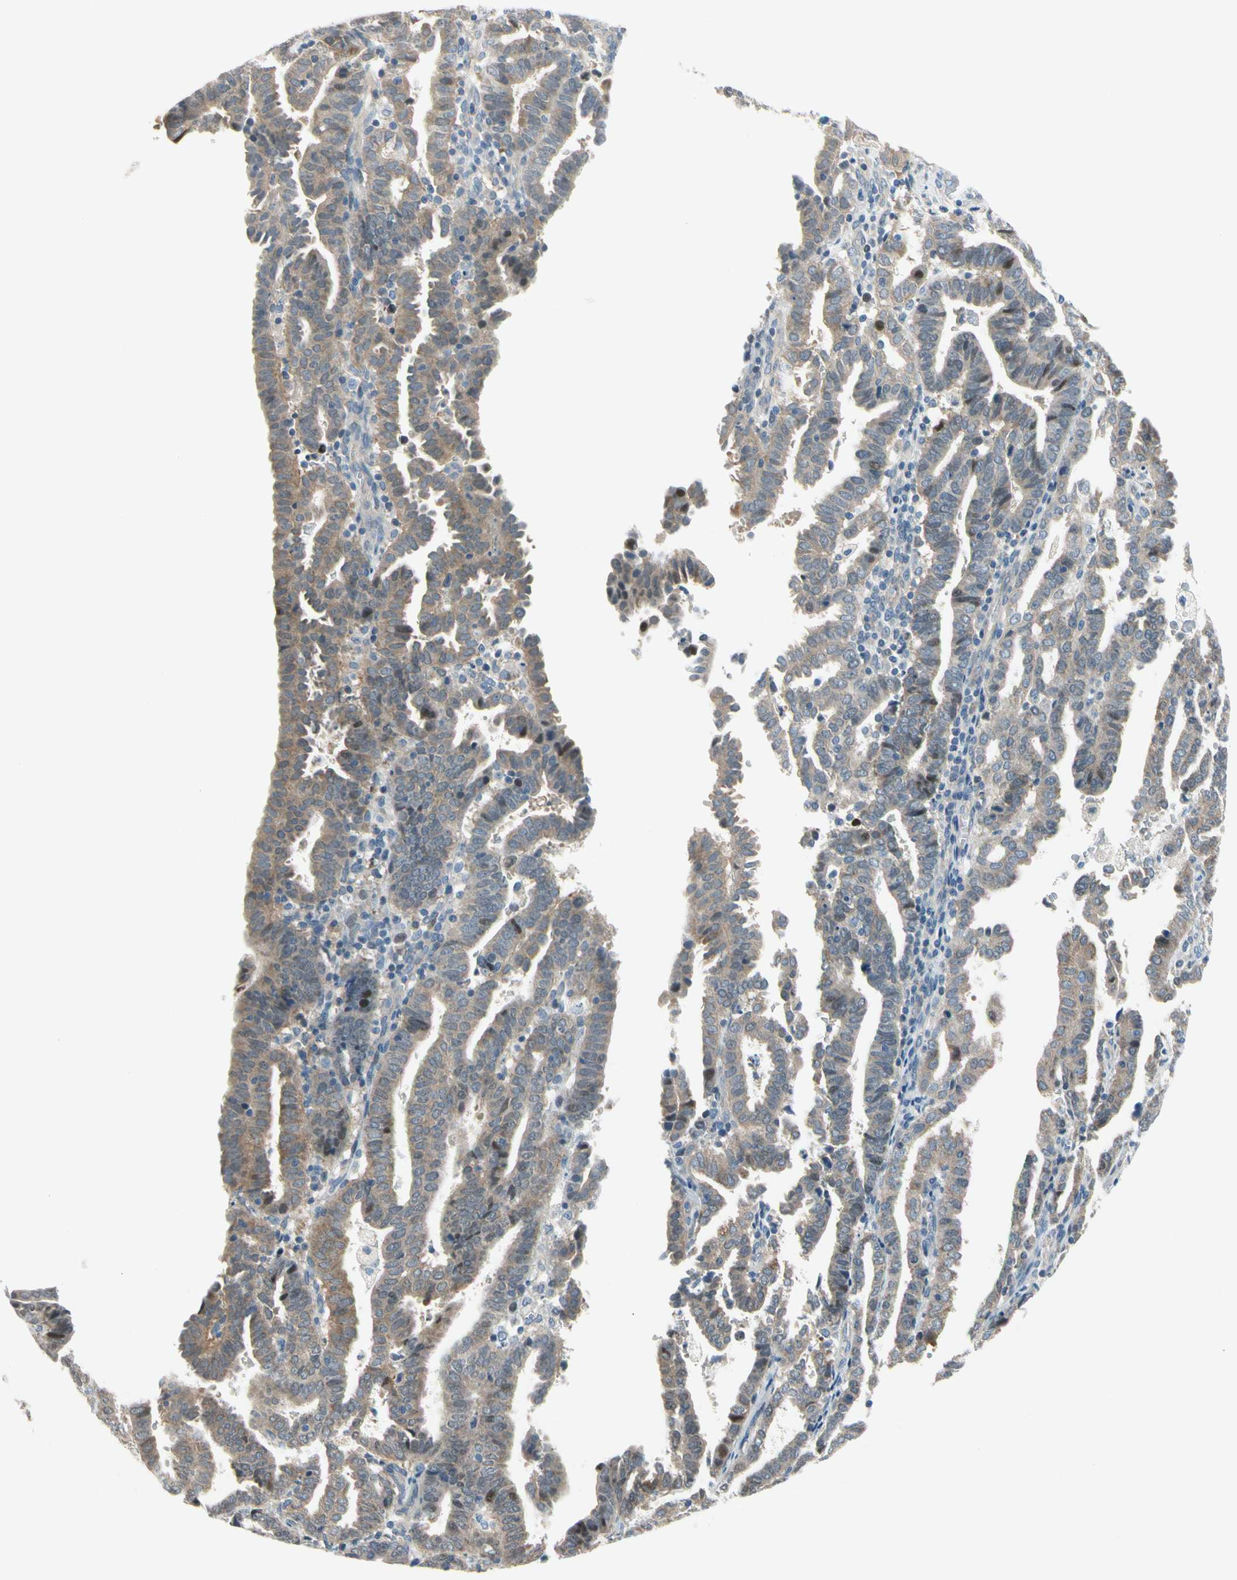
{"staining": {"intensity": "moderate", "quantity": ">75%", "location": "cytoplasmic/membranous"}, "tissue": "endometrial cancer", "cell_type": "Tumor cells", "image_type": "cancer", "snomed": [{"axis": "morphology", "description": "Adenocarcinoma, NOS"}, {"axis": "topography", "description": "Uterus"}], "caption": "Tumor cells show medium levels of moderate cytoplasmic/membranous positivity in about >75% of cells in endometrial cancer.", "gene": "CFAP36", "patient": {"sex": "female", "age": 83}}